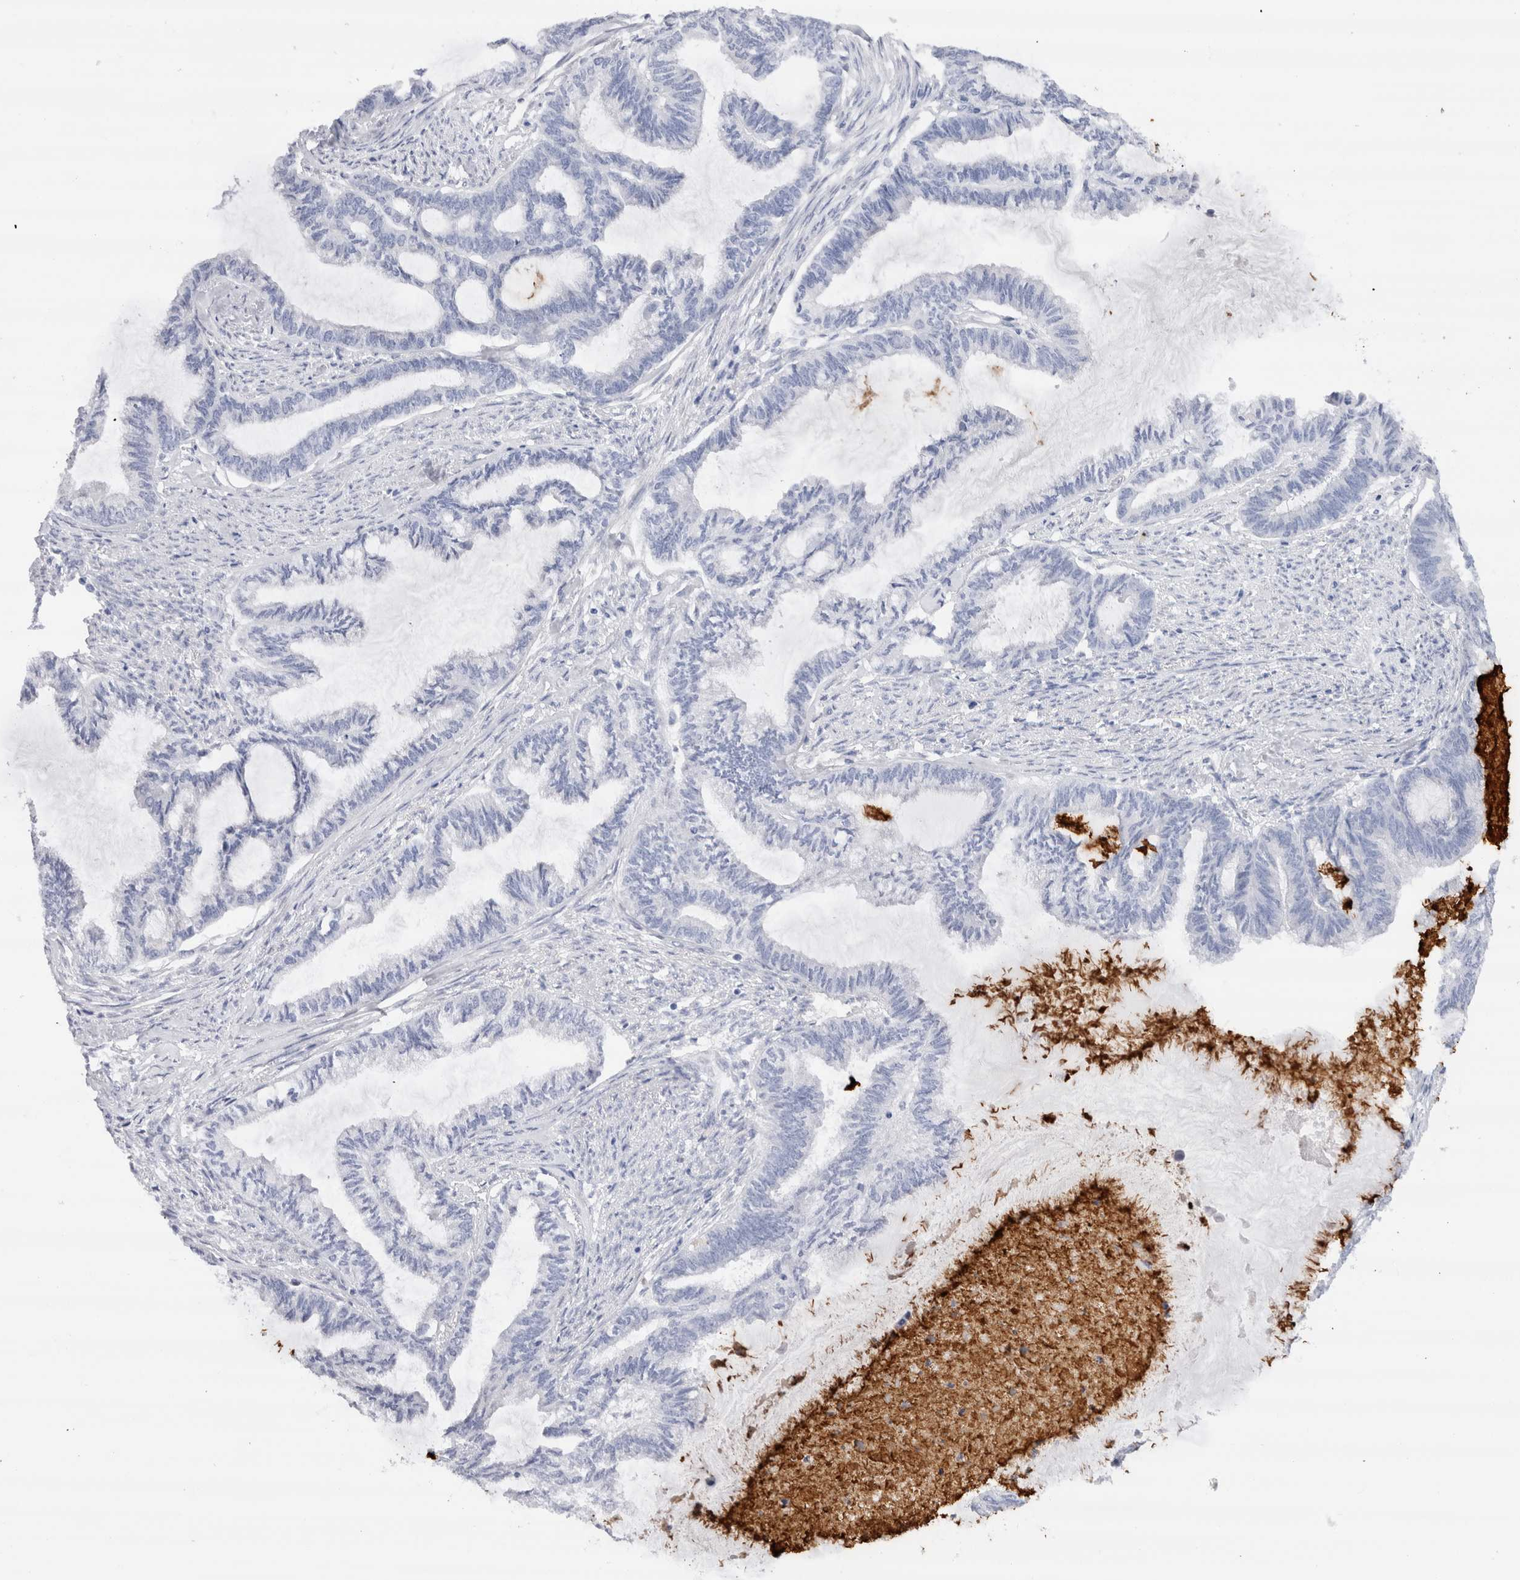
{"staining": {"intensity": "negative", "quantity": "none", "location": "none"}, "tissue": "endometrial cancer", "cell_type": "Tumor cells", "image_type": "cancer", "snomed": [{"axis": "morphology", "description": "Adenocarcinoma, NOS"}, {"axis": "topography", "description": "Endometrium"}], "caption": "Tumor cells show no significant staining in adenocarcinoma (endometrial).", "gene": "SLC10A5", "patient": {"sex": "female", "age": 86}}